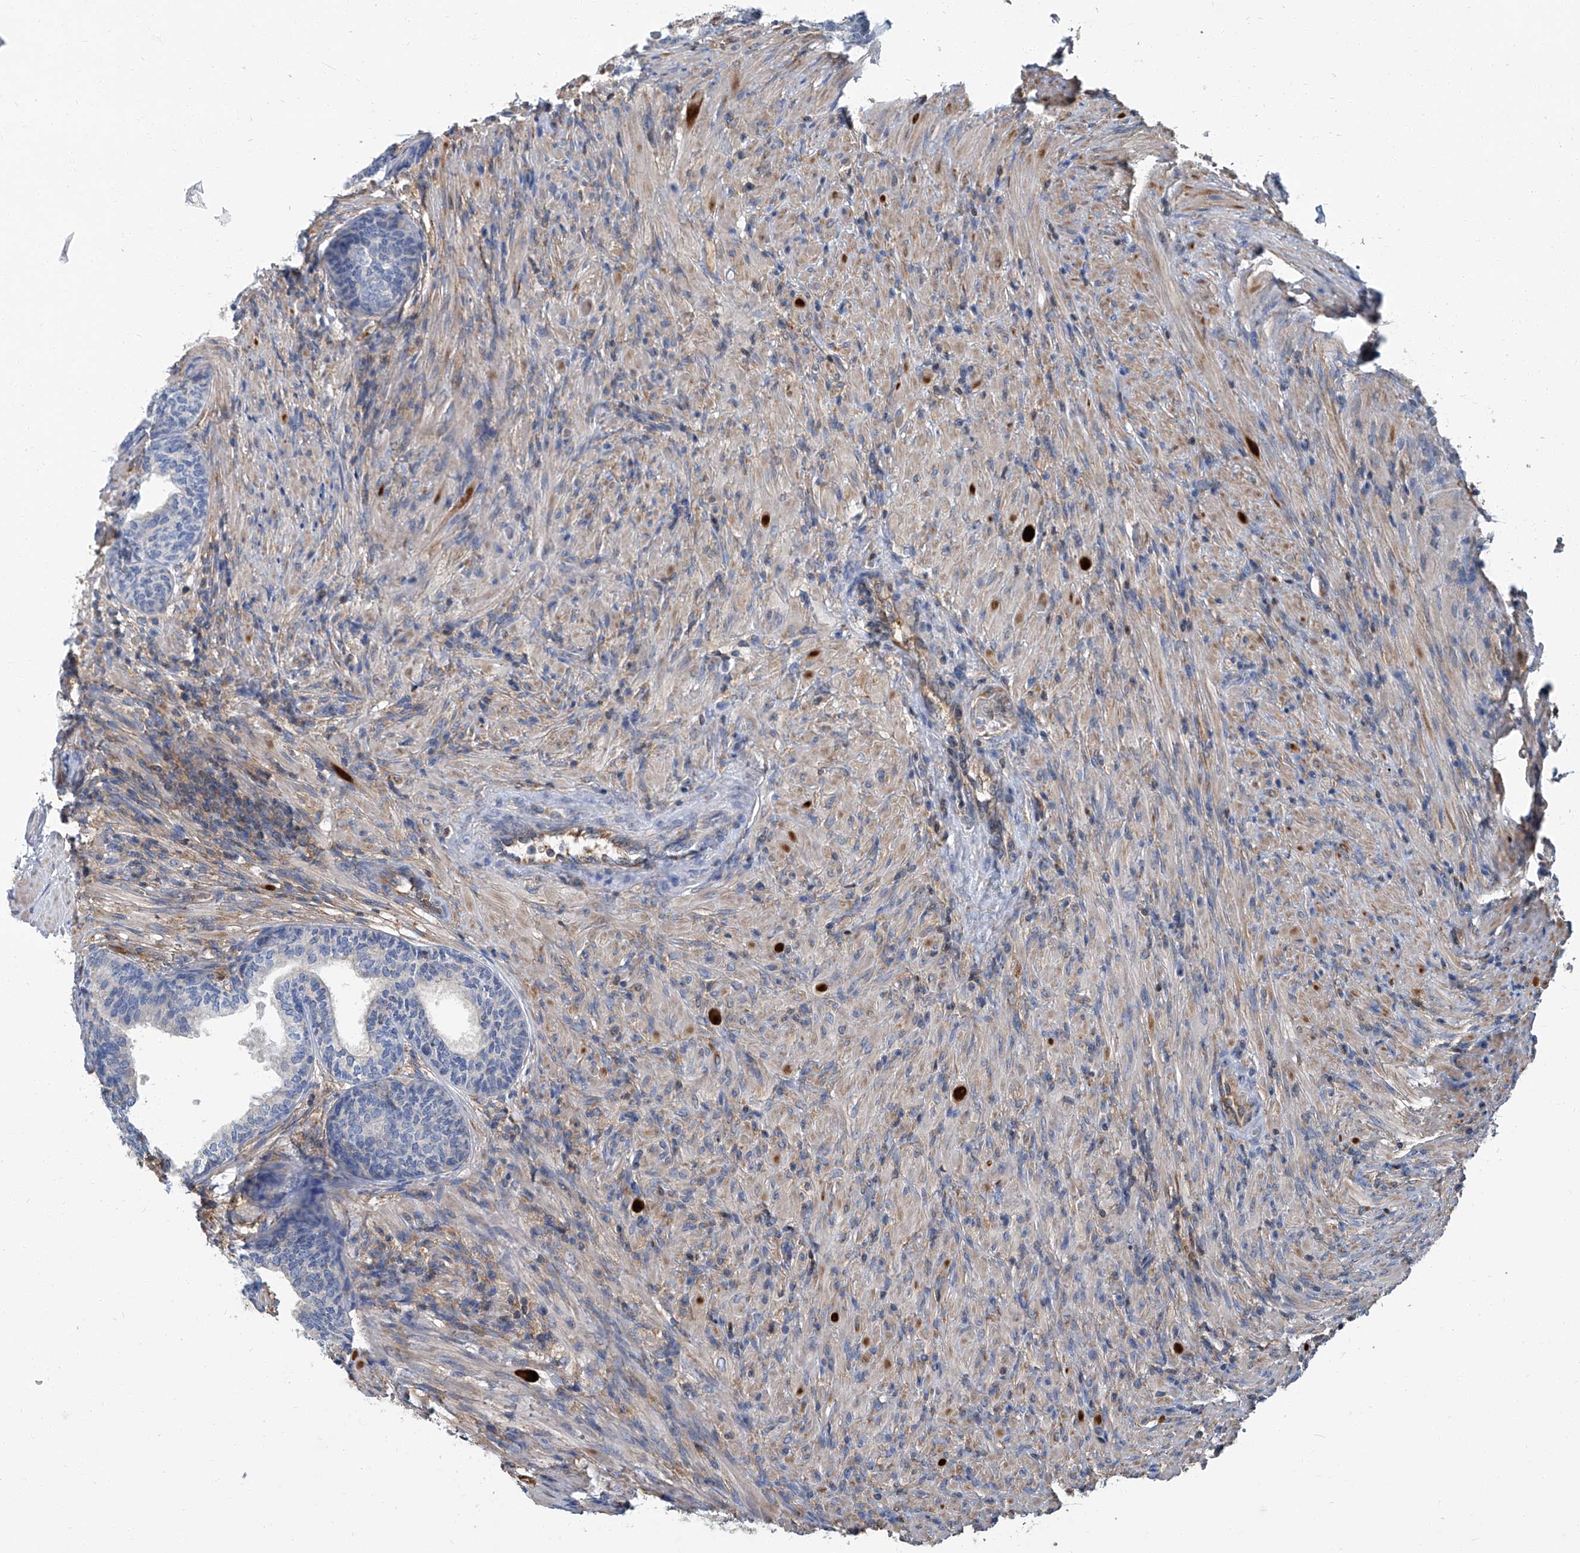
{"staining": {"intensity": "weak", "quantity": "<25%", "location": "nuclear"}, "tissue": "prostate", "cell_type": "Glandular cells", "image_type": "normal", "snomed": [{"axis": "morphology", "description": "Normal tissue, NOS"}, {"axis": "topography", "description": "Prostate"}], "caption": "Immunohistochemistry (IHC) micrograph of unremarkable human prostate stained for a protein (brown), which shows no staining in glandular cells. (DAB immunohistochemistry, high magnification).", "gene": "PSMB10", "patient": {"sex": "male", "age": 76}}